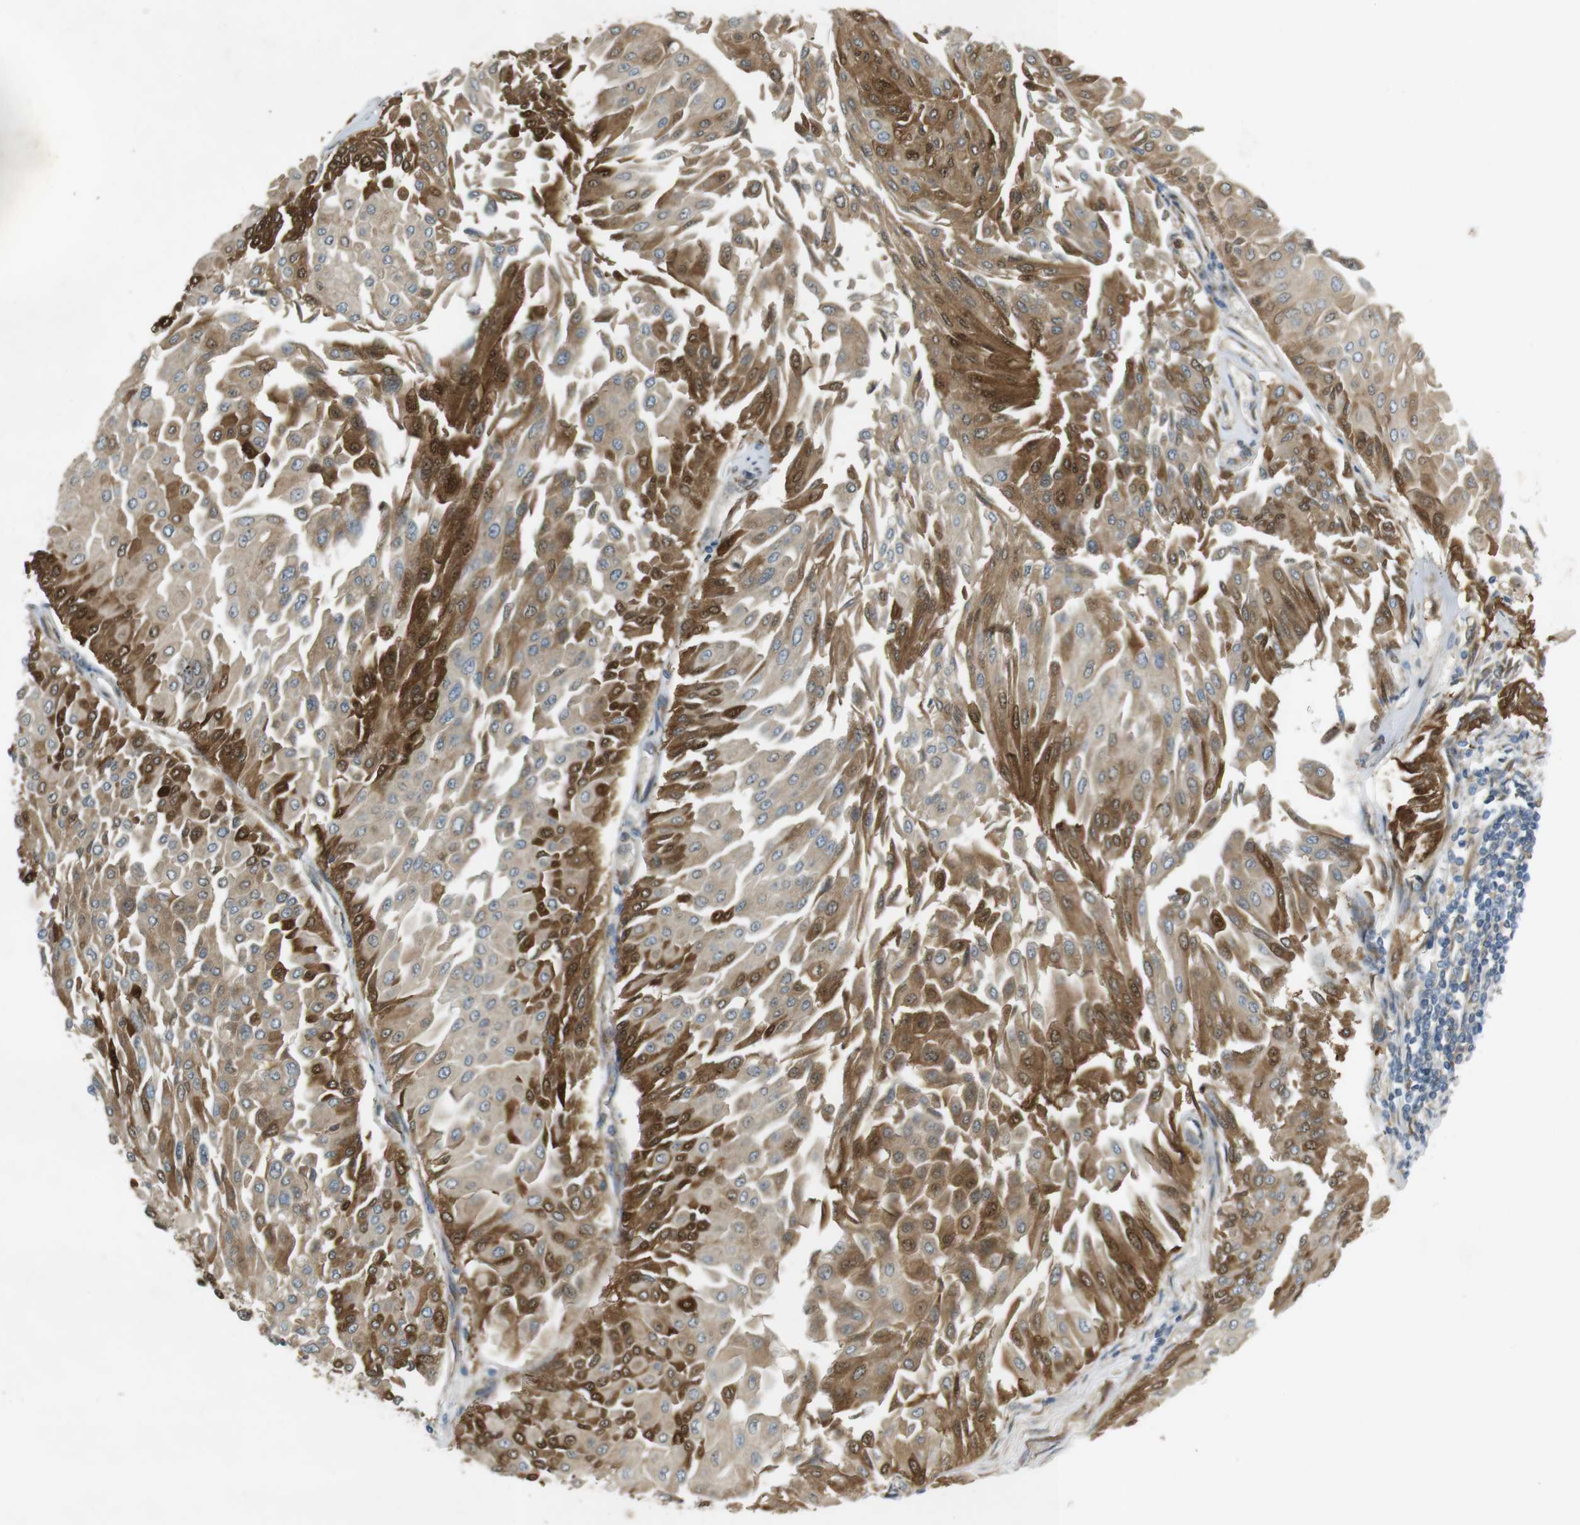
{"staining": {"intensity": "moderate", "quantity": "25%-75%", "location": "cytoplasmic/membranous,nuclear"}, "tissue": "urothelial cancer", "cell_type": "Tumor cells", "image_type": "cancer", "snomed": [{"axis": "morphology", "description": "Urothelial carcinoma, Low grade"}, {"axis": "topography", "description": "Urinary bladder"}], "caption": "Moderate cytoplasmic/membranous and nuclear staining for a protein is present in approximately 25%-75% of tumor cells of urothelial cancer using IHC.", "gene": "SLC41A1", "patient": {"sex": "male", "age": 67}}